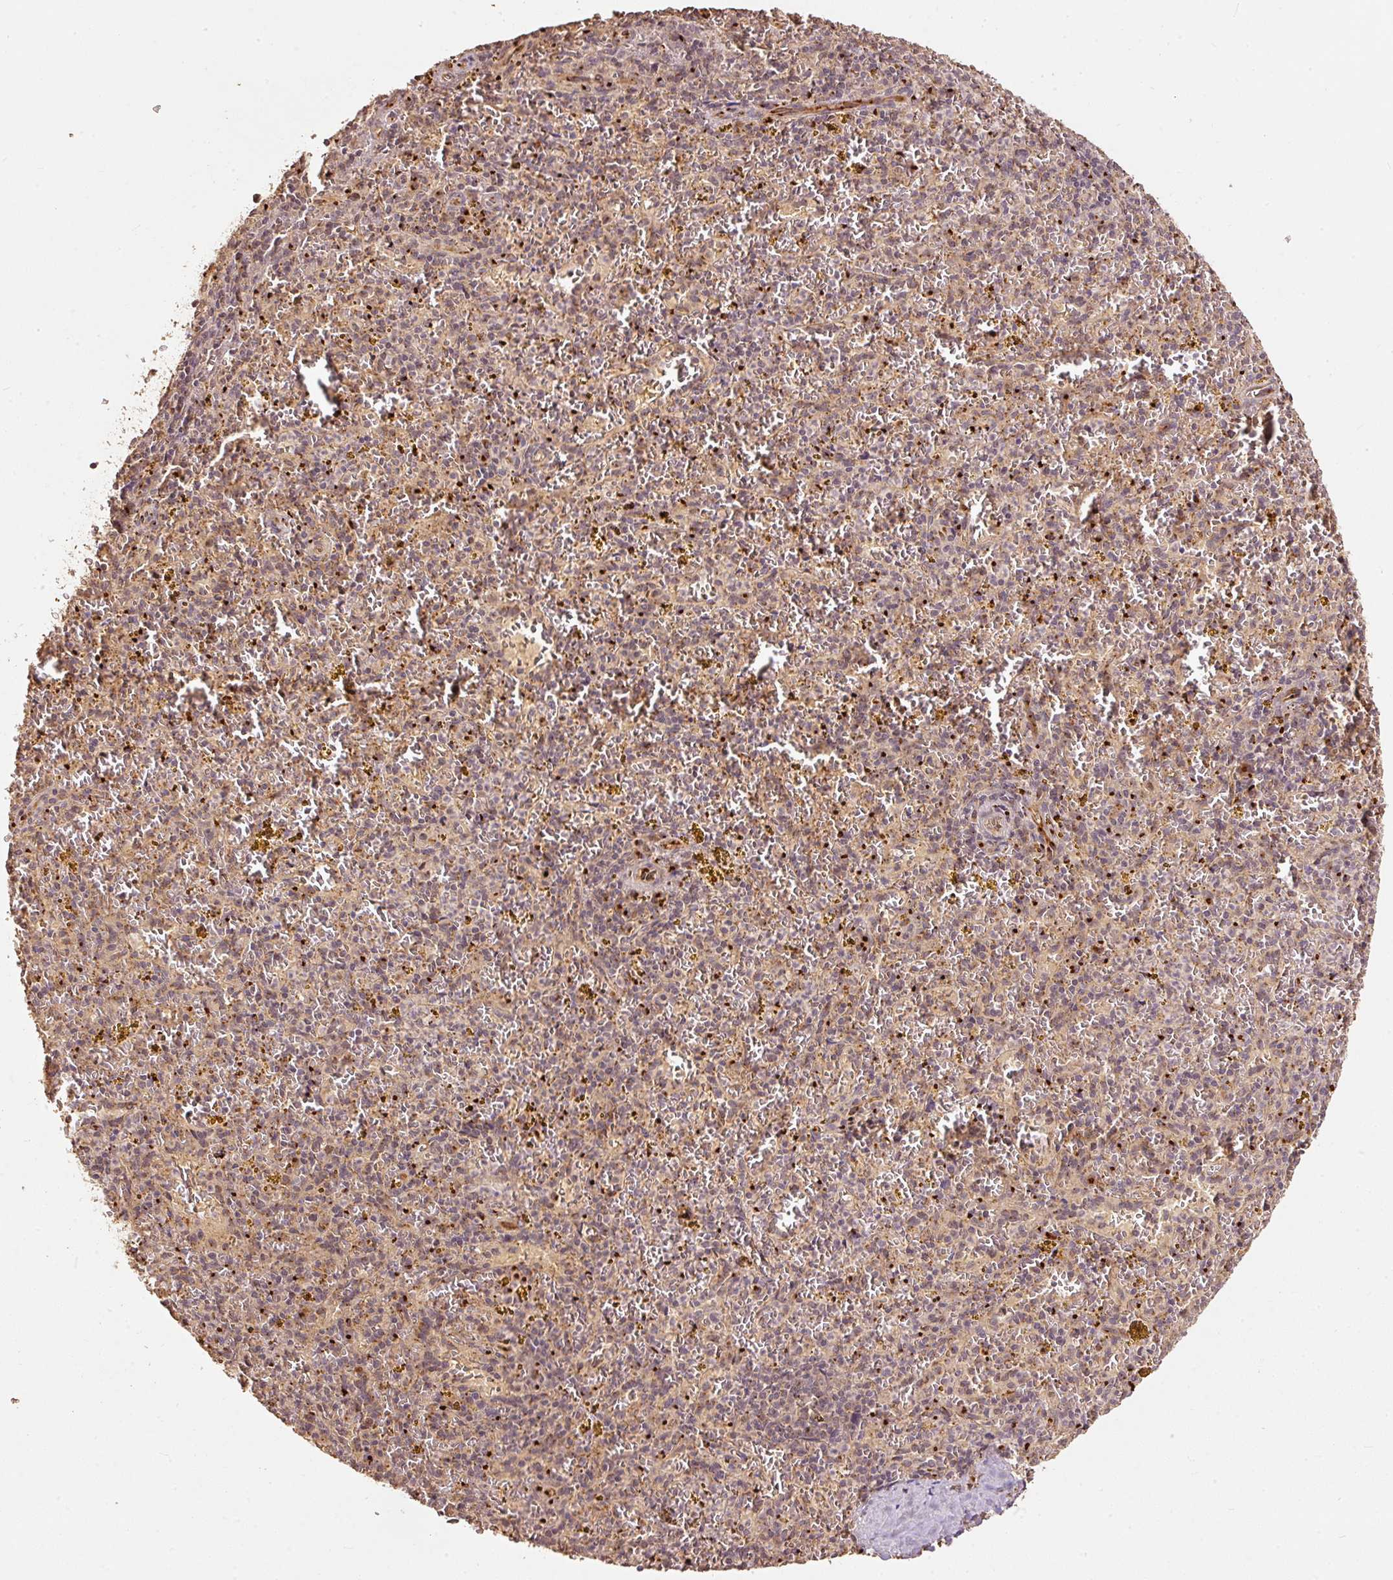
{"staining": {"intensity": "moderate", "quantity": ">75%", "location": "cytoplasmic/membranous"}, "tissue": "spleen", "cell_type": "Cells in red pulp", "image_type": "normal", "snomed": [{"axis": "morphology", "description": "Normal tissue, NOS"}, {"axis": "topography", "description": "Spleen"}], "caption": "Protein expression analysis of unremarkable spleen reveals moderate cytoplasmic/membranous expression in about >75% of cells in red pulp.", "gene": "FUT8", "patient": {"sex": "male", "age": 57}}